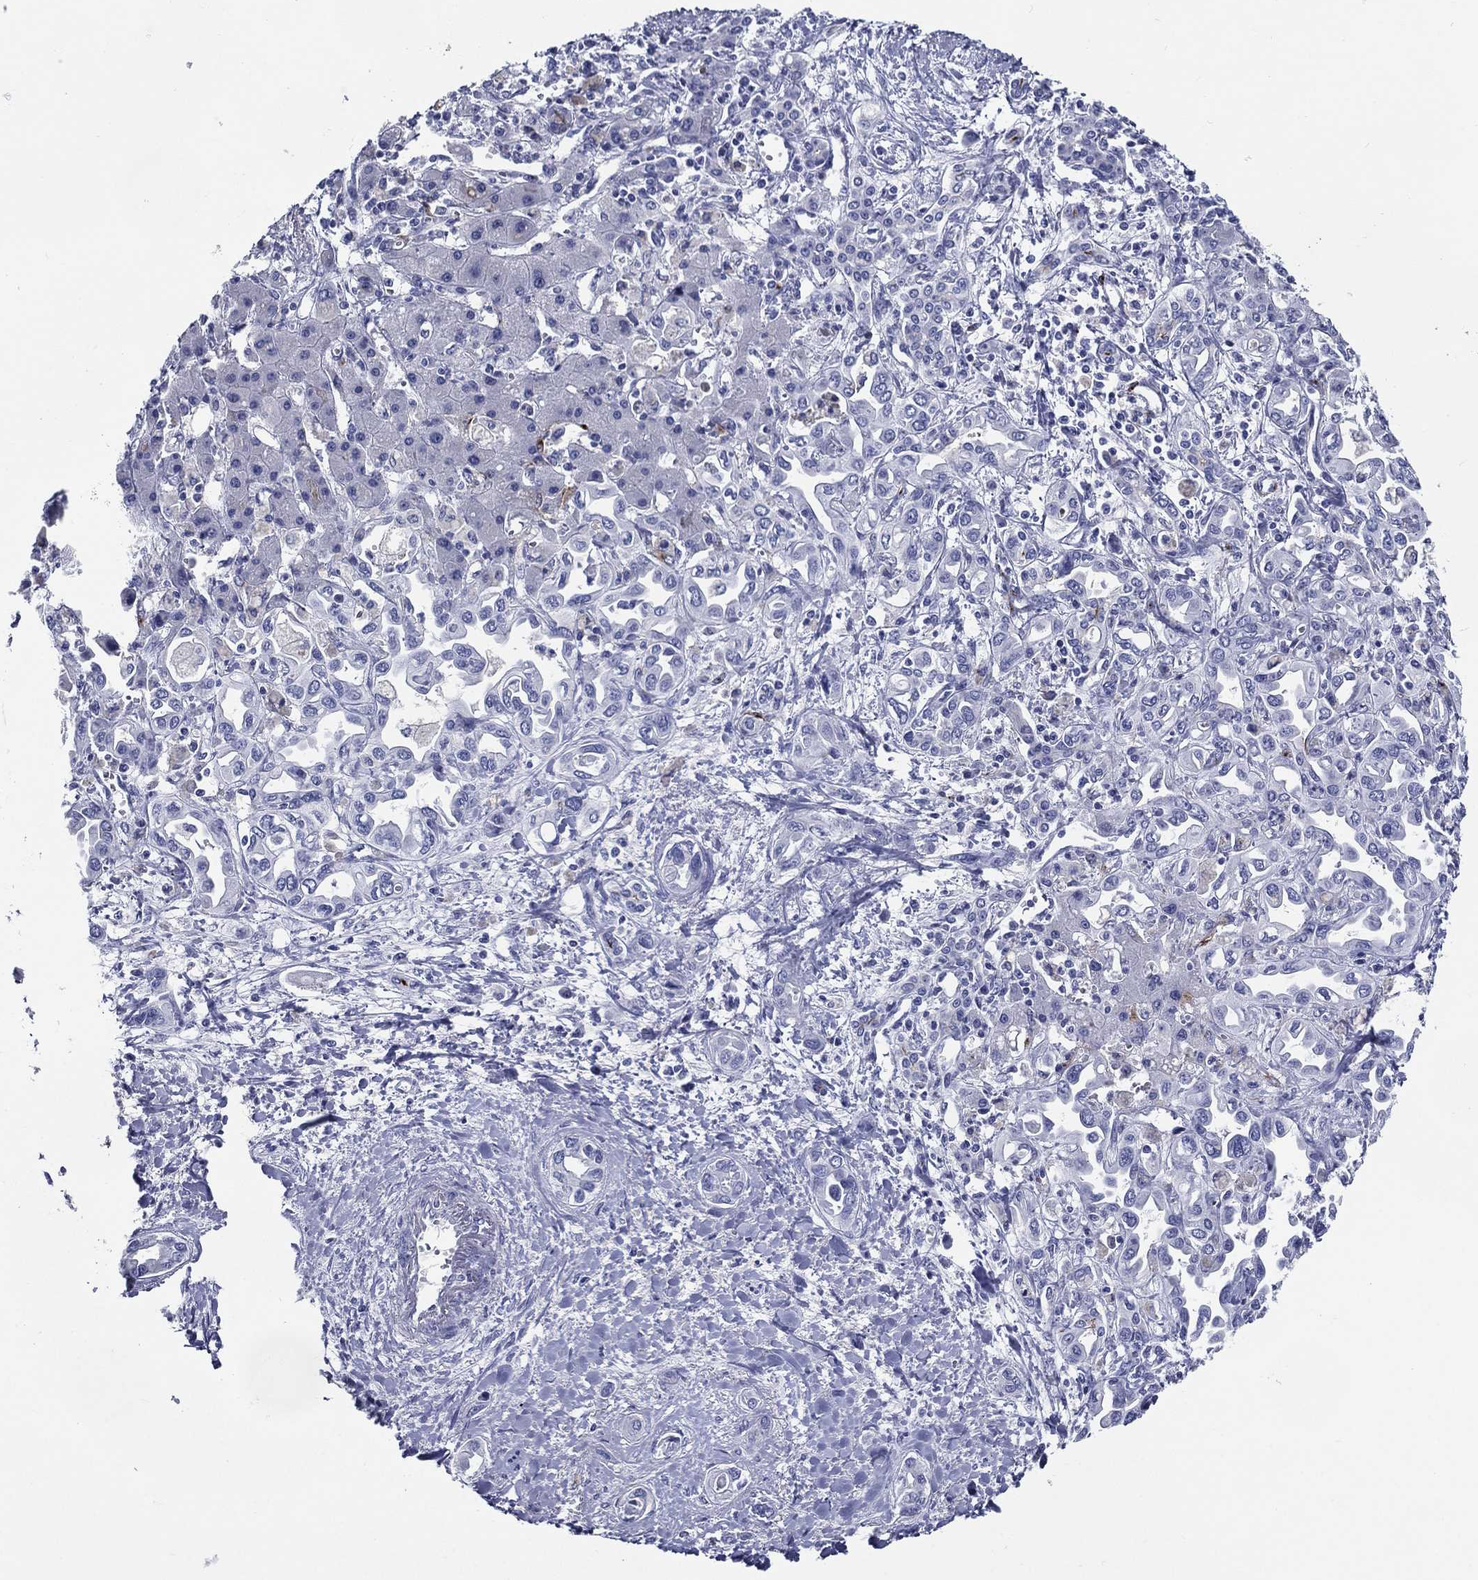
{"staining": {"intensity": "negative", "quantity": "none", "location": "none"}, "tissue": "liver cancer", "cell_type": "Tumor cells", "image_type": "cancer", "snomed": [{"axis": "morphology", "description": "Cholangiocarcinoma"}, {"axis": "topography", "description": "Liver"}], "caption": "Cholangiocarcinoma (liver) was stained to show a protein in brown. There is no significant staining in tumor cells.", "gene": "ACE2", "patient": {"sex": "female", "age": 64}}